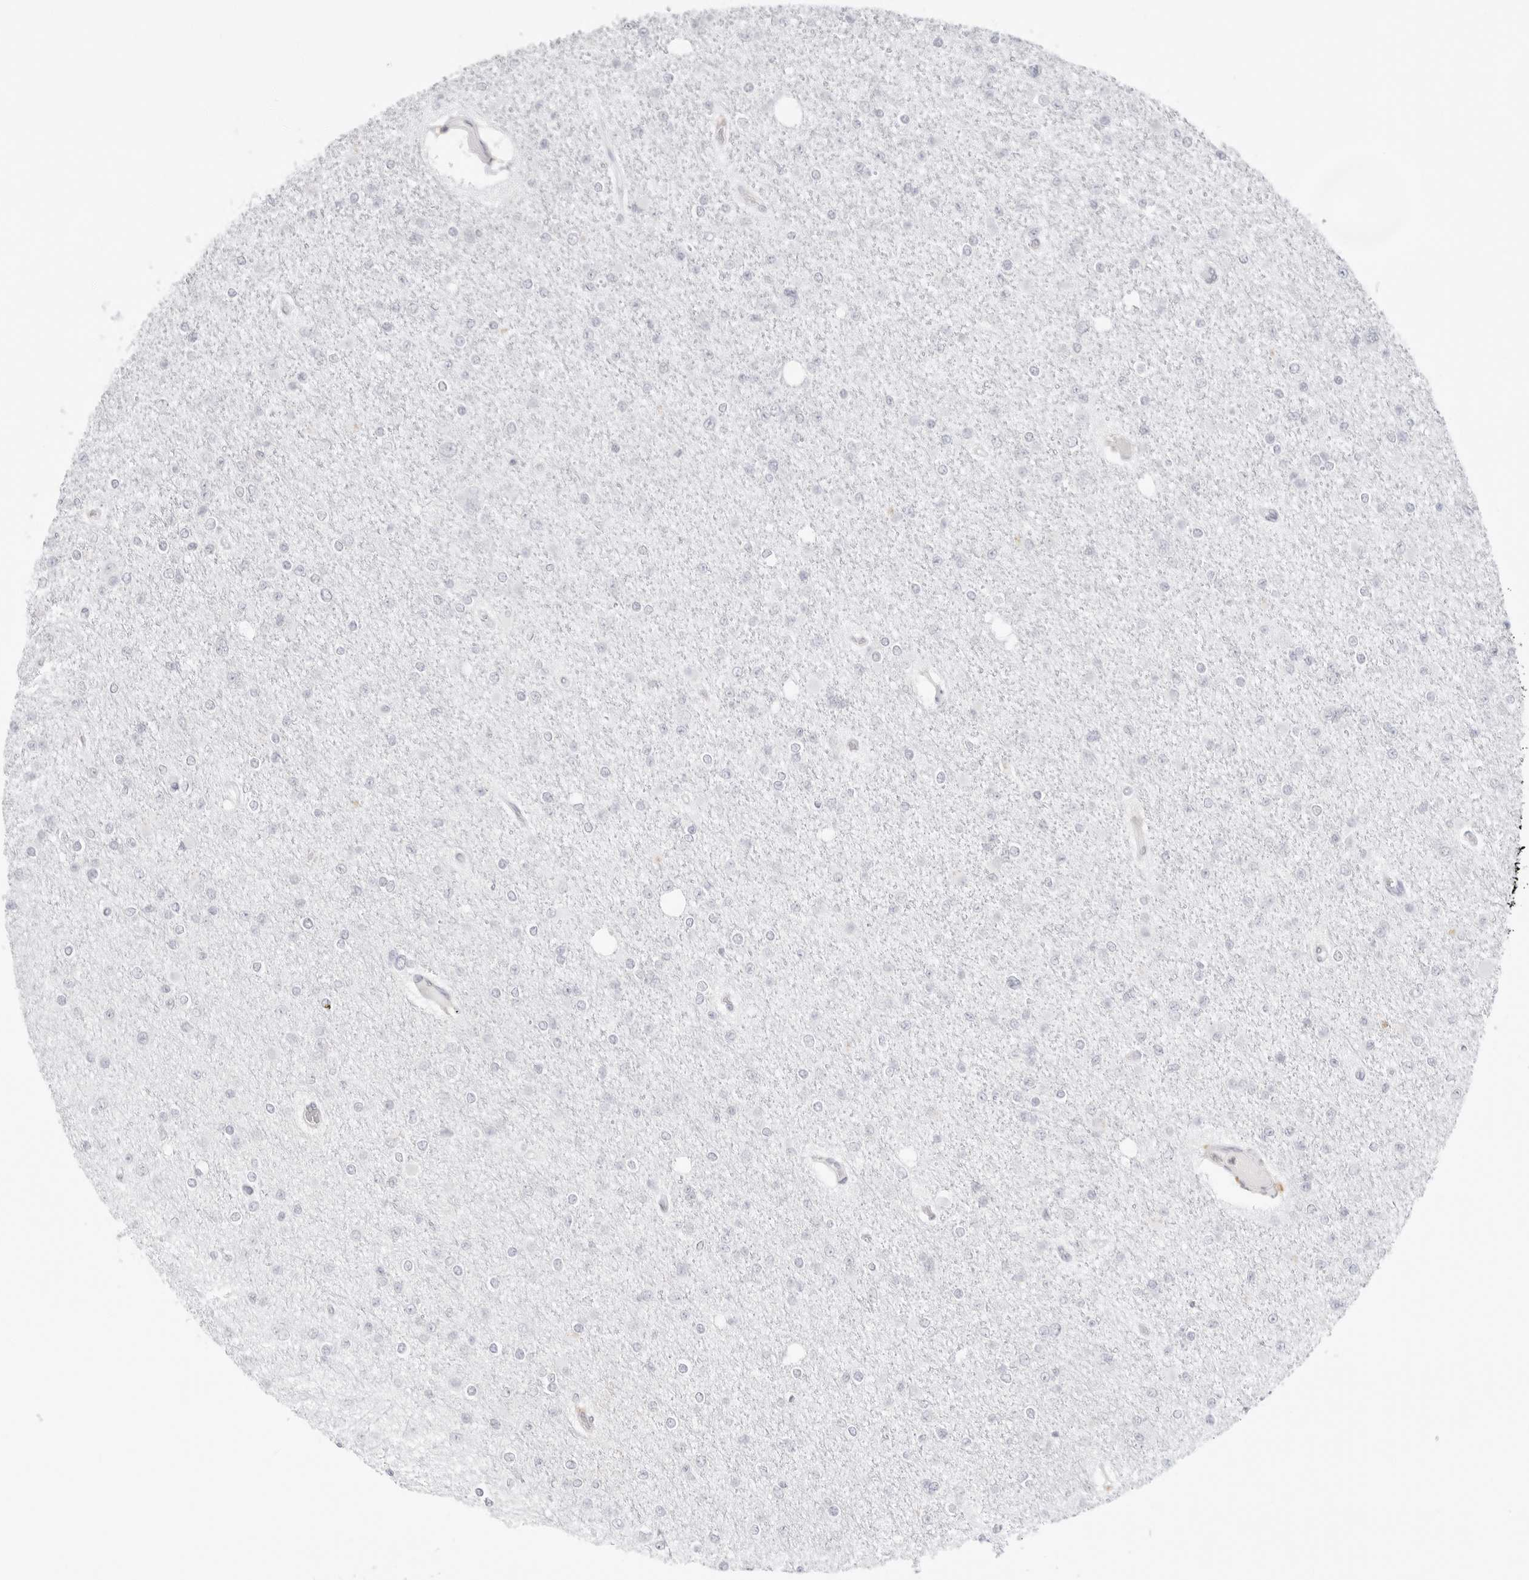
{"staining": {"intensity": "negative", "quantity": "none", "location": "none"}, "tissue": "glioma", "cell_type": "Tumor cells", "image_type": "cancer", "snomed": [{"axis": "morphology", "description": "Glioma, malignant, Low grade"}, {"axis": "topography", "description": "Brain"}], "caption": "Immunohistochemistry of human malignant glioma (low-grade) reveals no positivity in tumor cells. (DAB immunohistochemistry (IHC), high magnification).", "gene": "TNFRSF14", "patient": {"sex": "female", "age": 22}}